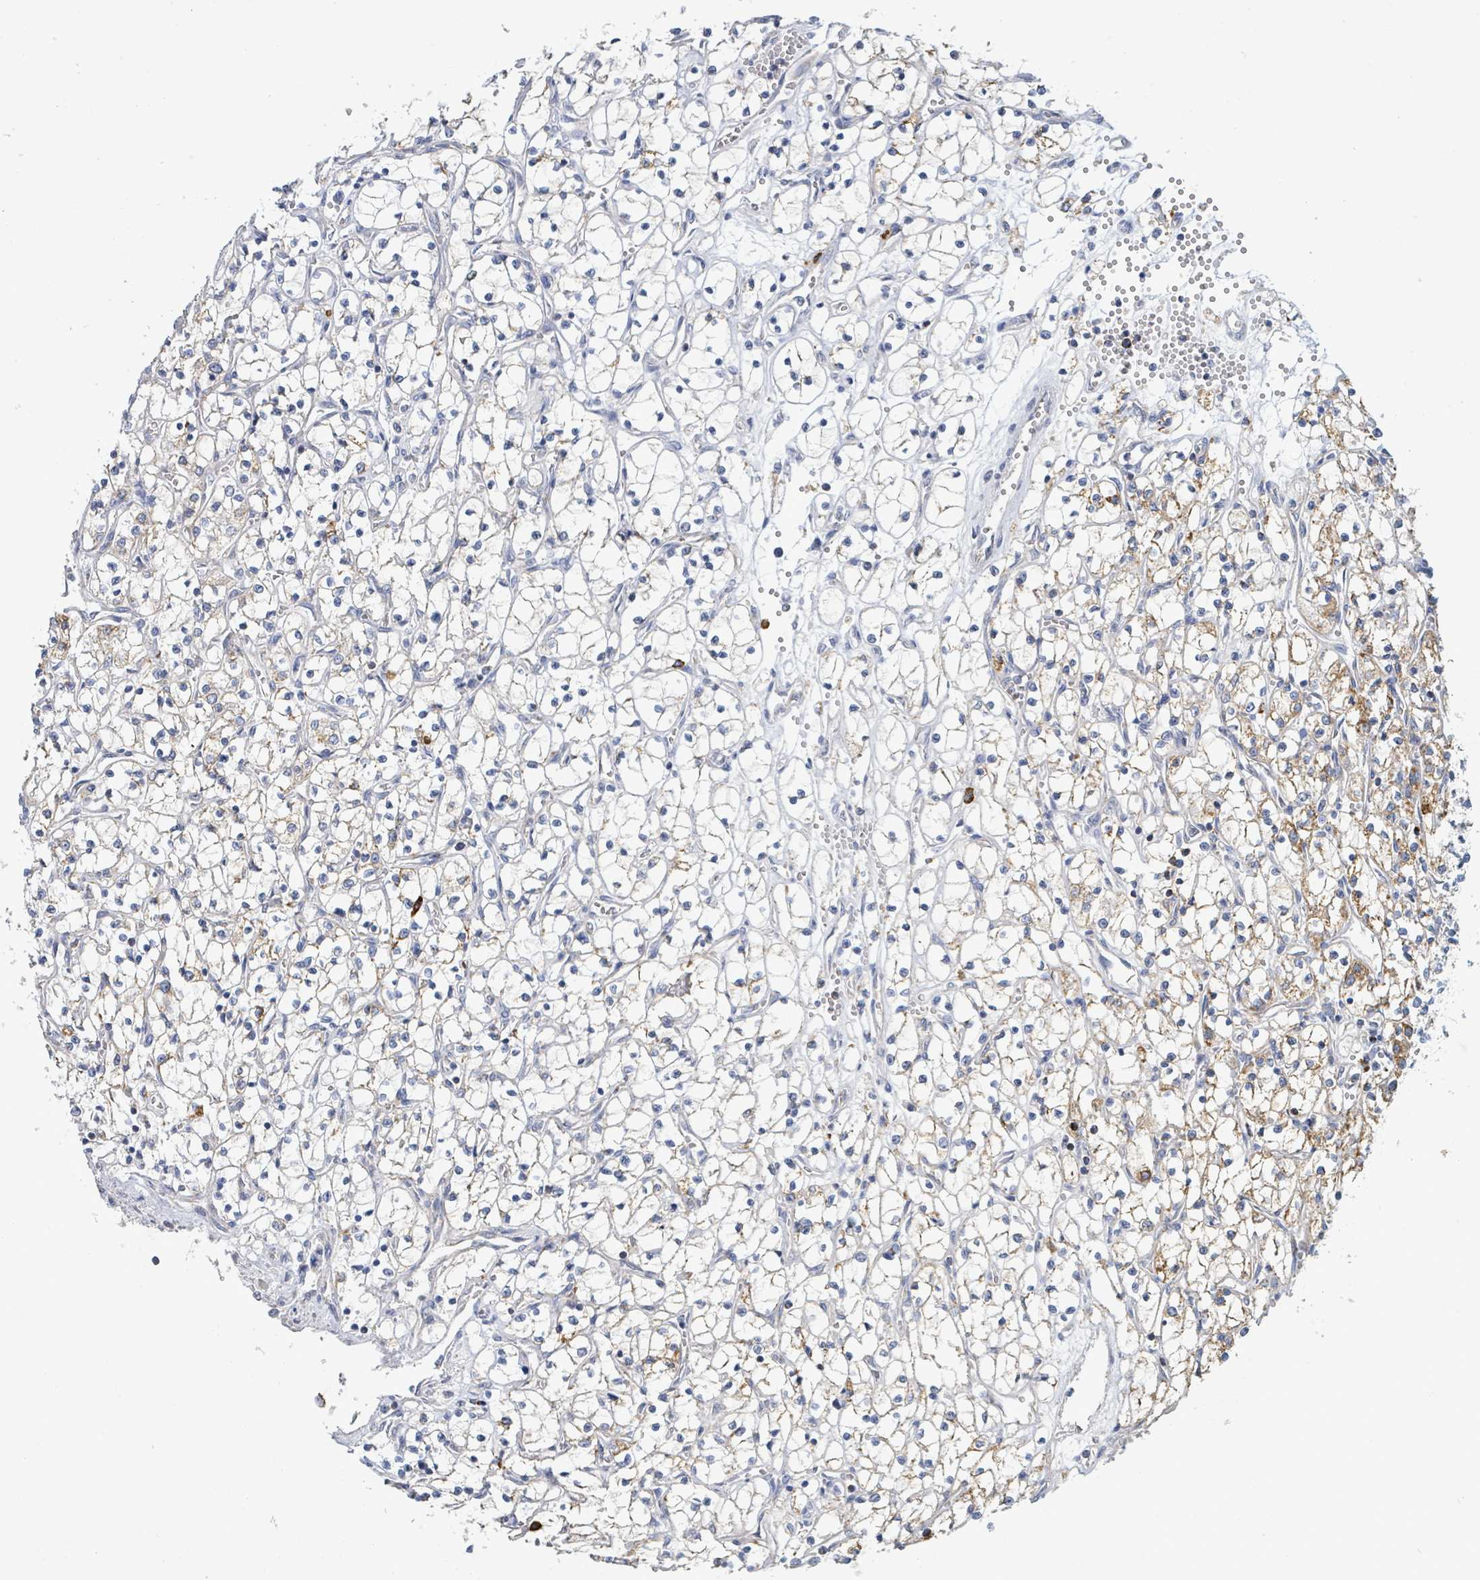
{"staining": {"intensity": "weak", "quantity": "<25%", "location": "cytoplasmic/membranous"}, "tissue": "renal cancer", "cell_type": "Tumor cells", "image_type": "cancer", "snomed": [{"axis": "morphology", "description": "Adenocarcinoma, NOS"}, {"axis": "topography", "description": "Kidney"}], "caption": "Photomicrograph shows no significant protein expression in tumor cells of adenocarcinoma (renal).", "gene": "SUCLG2", "patient": {"sex": "female", "age": 69}}